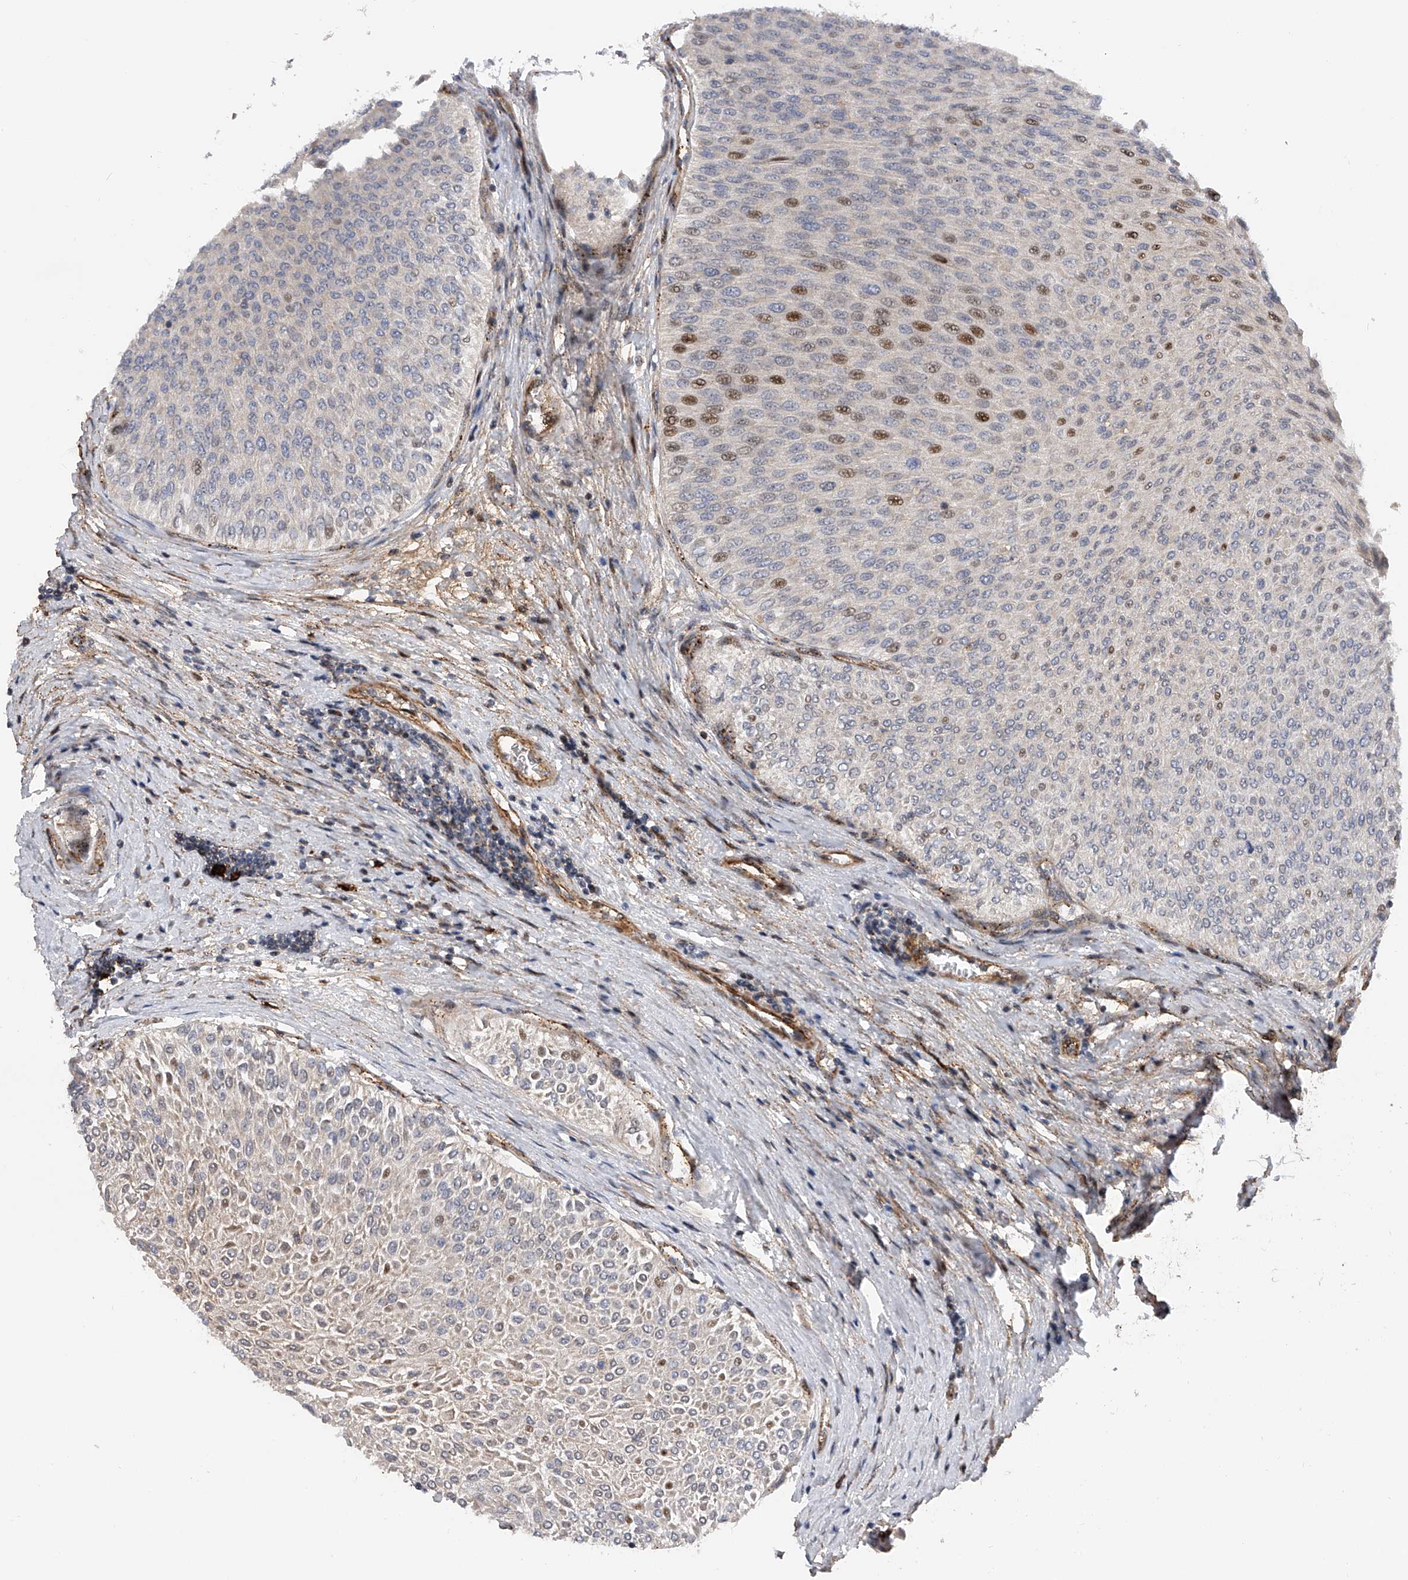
{"staining": {"intensity": "strong", "quantity": "<25%", "location": "nuclear"}, "tissue": "urothelial cancer", "cell_type": "Tumor cells", "image_type": "cancer", "snomed": [{"axis": "morphology", "description": "Urothelial carcinoma, Low grade"}, {"axis": "topography", "description": "Urinary bladder"}], "caption": "This micrograph displays immunohistochemistry staining of urothelial cancer, with medium strong nuclear positivity in about <25% of tumor cells.", "gene": "PDSS2", "patient": {"sex": "male", "age": 78}}